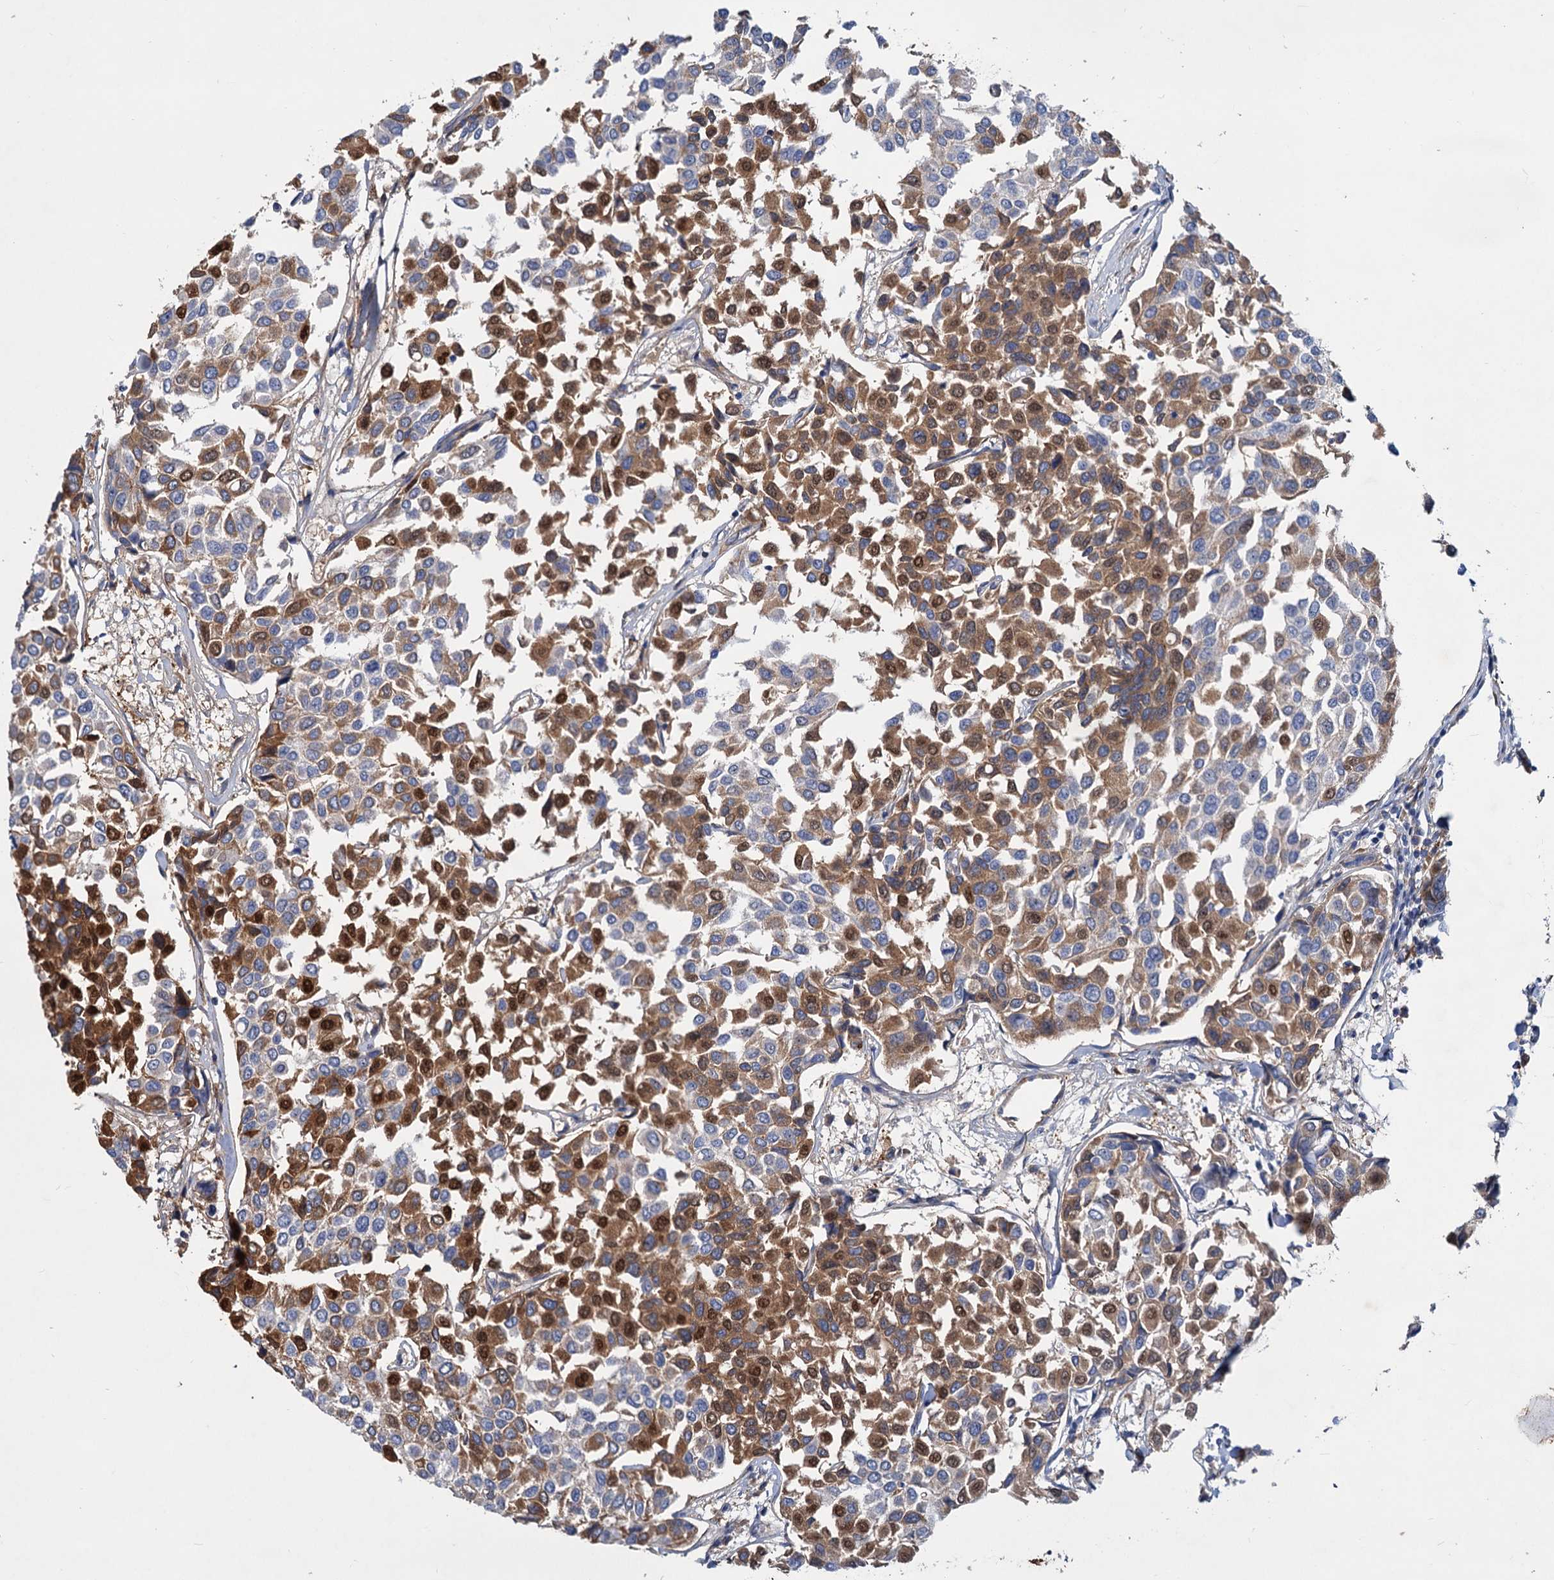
{"staining": {"intensity": "moderate", "quantity": "25%-75%", "location": "cytoplasmic/membranous,nuclear"}, "tissue": "breast cancer", "cell_type": "Tumor cells", "image_type": "cancer", "snomed": [{"axis": "morphology", "description": "Duct carcinoma"}, {"axis": "topography", "description": "Breast"}], "caption": "Protein analysis of breast infiltrating ductal carcinoma tissue shows moderate cytoplasmic/membranous and nuclear expression in about 25%-75% of tumor cells.", "gene": "CHRD", "patient": {"sex": "female", "age": 55}}